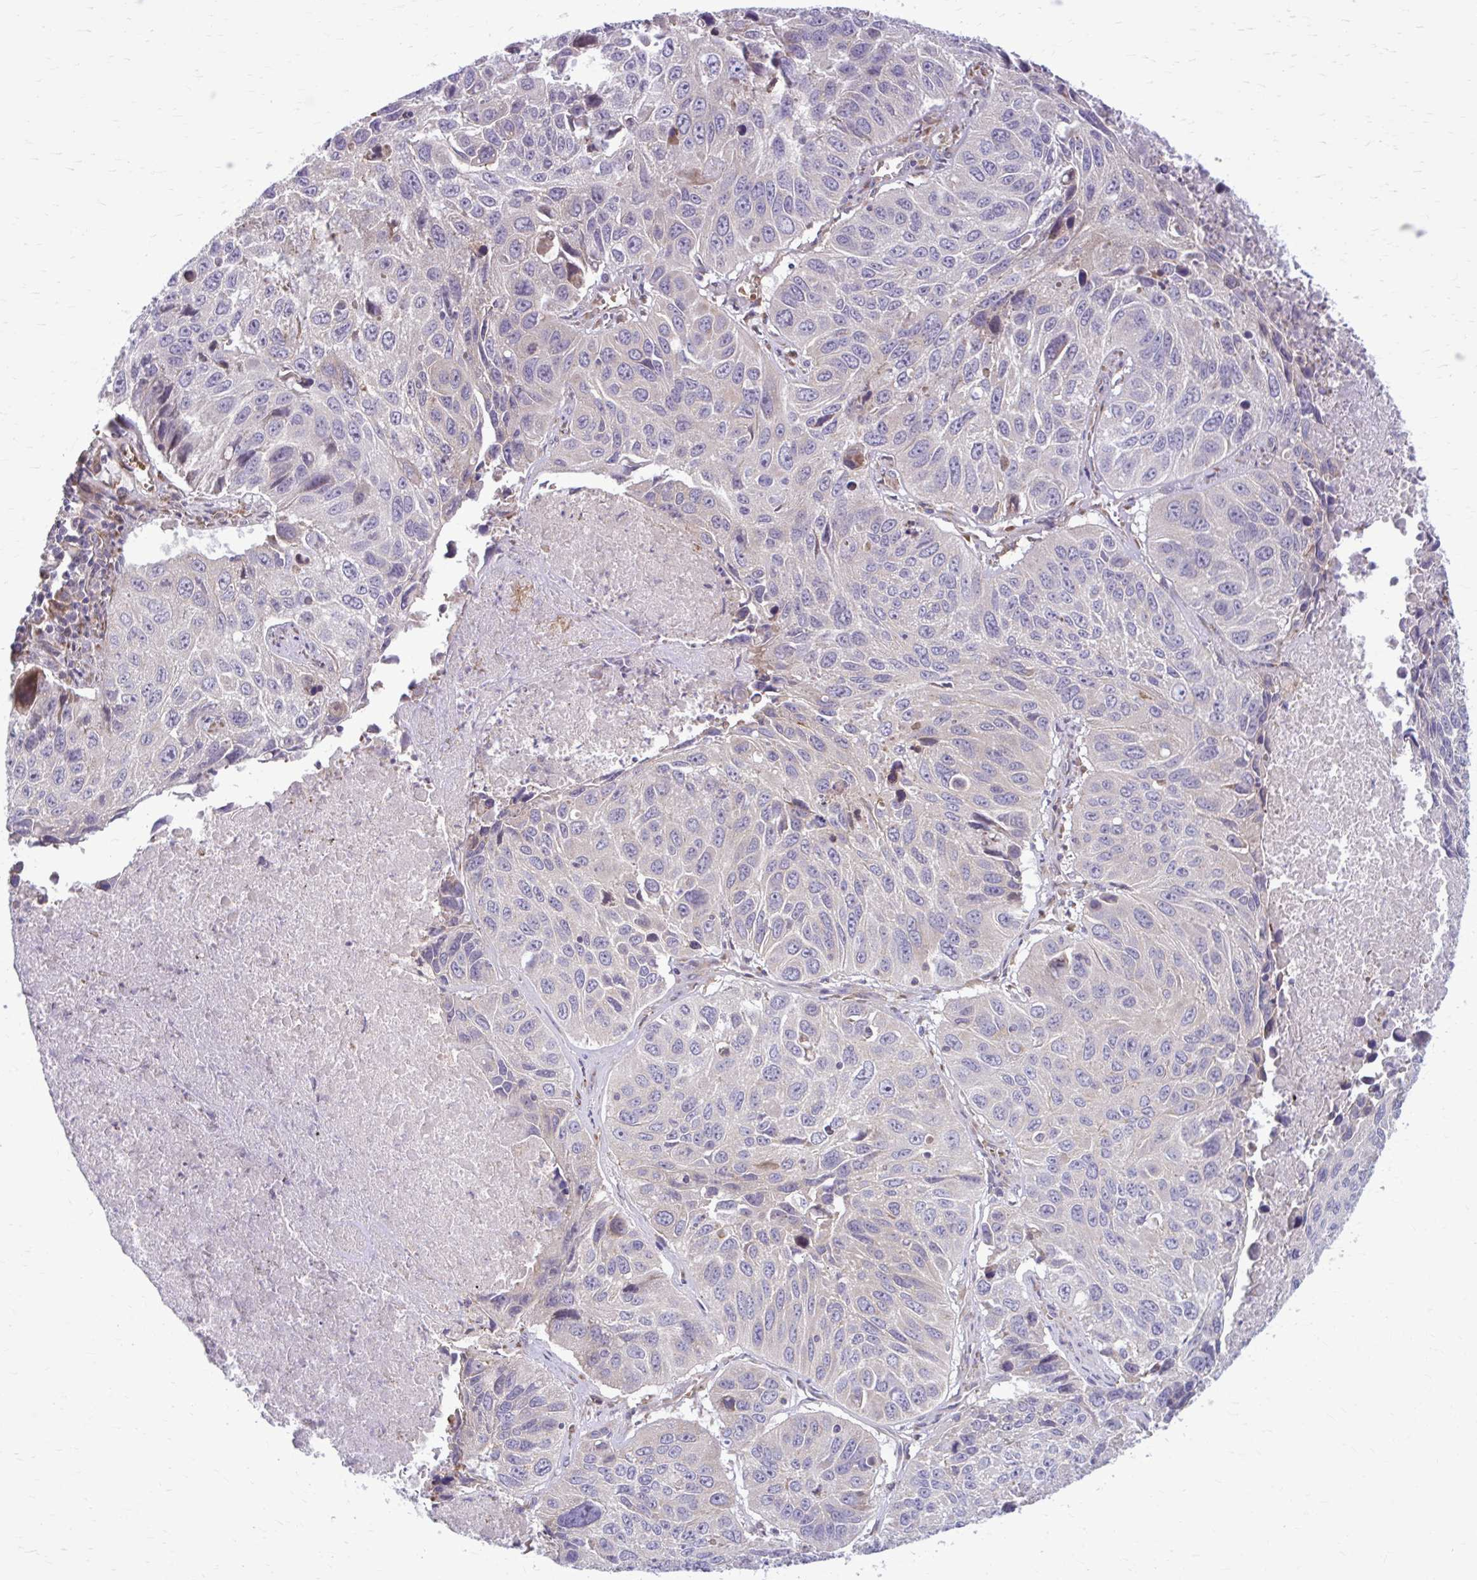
{"staining": {"intensity": "negative", "quantity": "none", "location": "none"}, "tissue": "lung cancer", "cell_type": "Tumor cells", "image_type": "cancer", "snomed": [{"axis": "morphology", "description": "Squamous cell carcinoma, NOS"}, {"axis": "topography", "description": "Lung"}], "caption": "Immunohistochemistry photomicrograph of human lung squamous cell carcinoma stained for a protein (brown), which reveals no positivity in tumor cells. (DAB immunohistochemistry (IHC), high magnification).", "gene": "SNF8", "patient": {"sex": "female", "age": 61}}